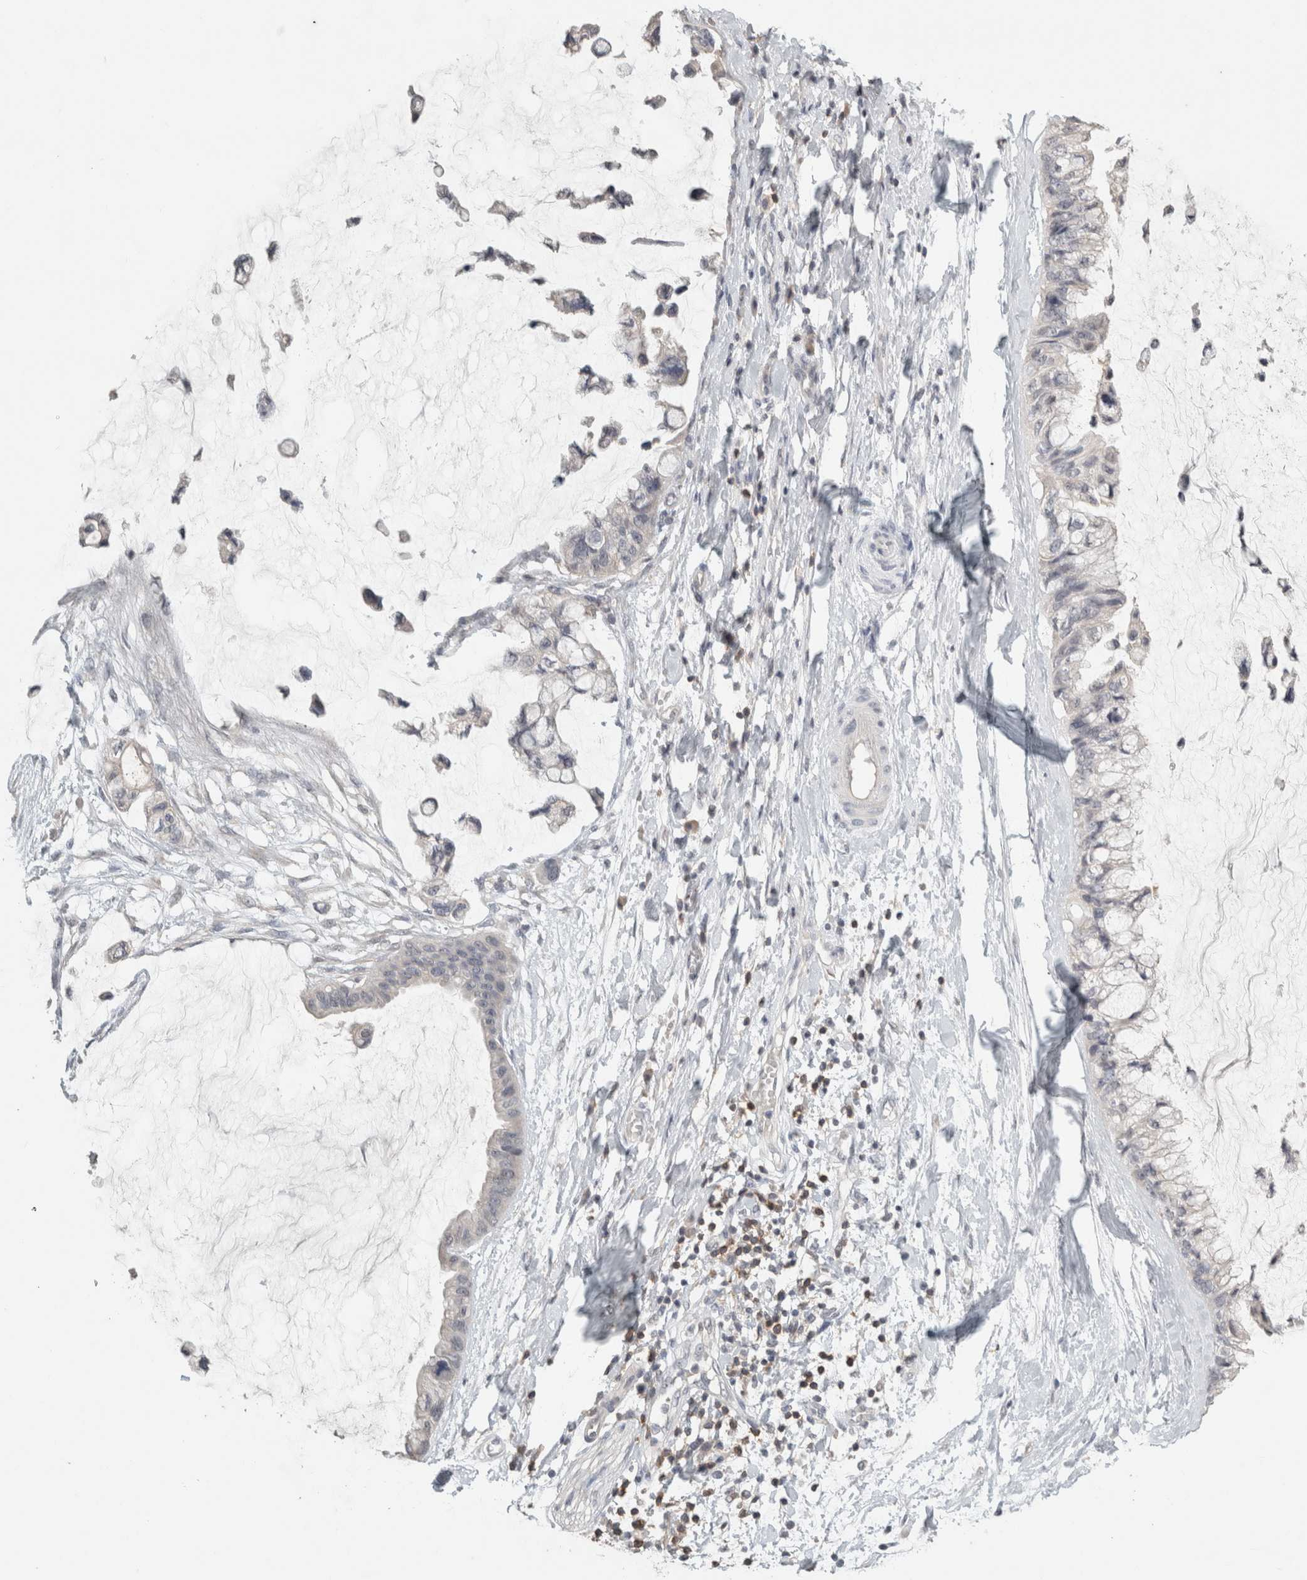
{"staining": {"intensity": "negative", "quantity": "none", "location": "none"}, "tissue": "ovarian cancer", "cell_type": "Tumor cells", "image_type": "cancer", "snomed": [{"axis": "morphology", "description": "Cystadenocarcinoma, mucinous, NOS"}, {"axis": "topography", "description": "Ovary"}], "caption": "An immunohistochemistry (IHC) photomicrograph of ovarian cancer (mucinous cystadenocarcinoma) is shown. There is no staining in tumor cells of ovarian cancer (mucinous cystadenocarcinoma).", "gene": "TRAT1", "patient": {"sex": "female", "age": 39}}